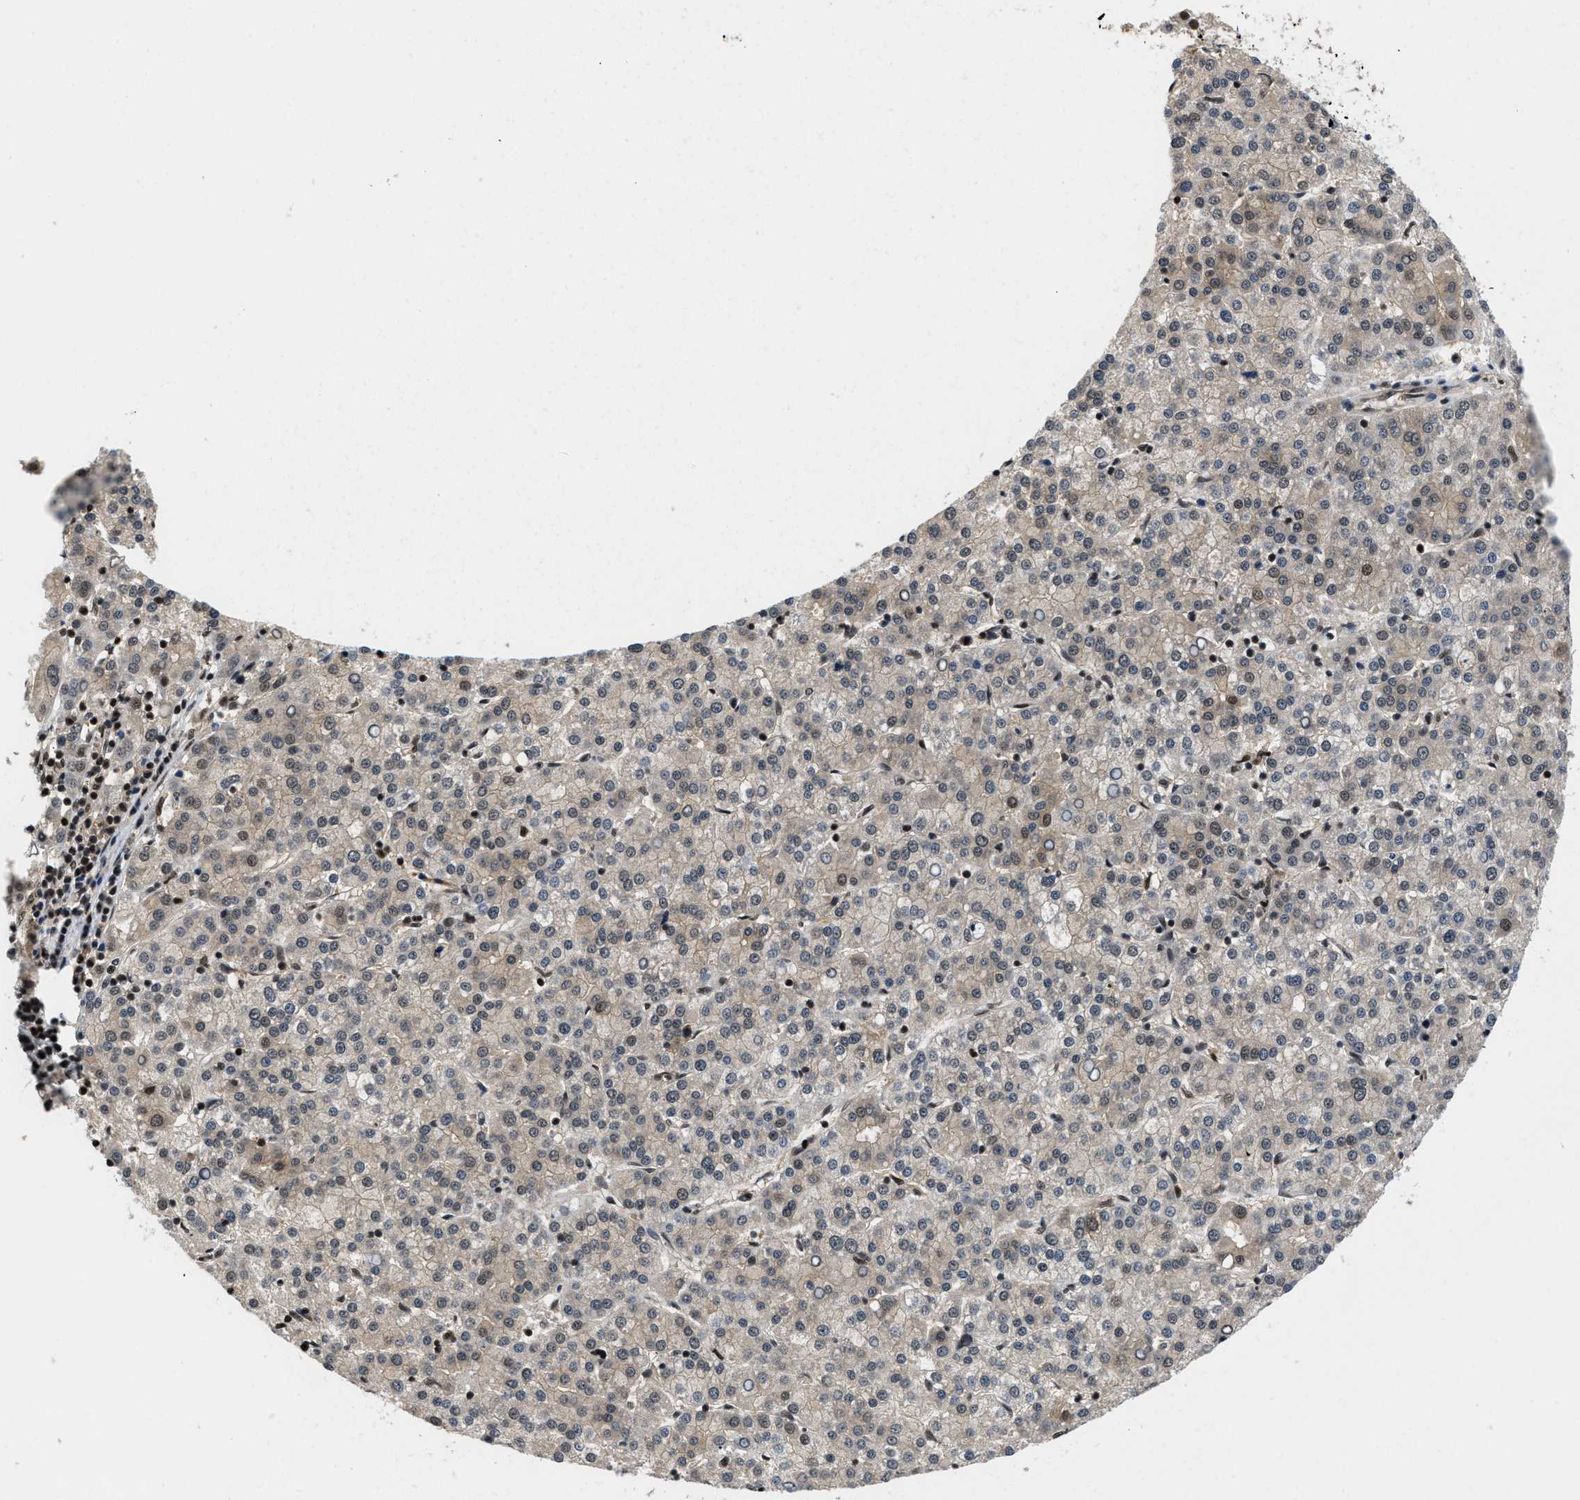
{"staining": {"intensity": "moderate", "quantity": "25%-75%", "location": "cytoplasmic/membranous,nuclear"}, "tissue": "liver cancer", "cell_type": "Tumor cells", "image_type": "cancer", "snomed": [{"axis": "morphology", "description": "Carcinoma, Hepatocellular, NOS"}, {"axis": "topography", "description": "Liver"}], "caption": "The histopathology image displays staining of liver cancer, revealing moderate cytoplasmic/membranous and nuclear protein staining (brown color) within tumor cells.", "gene": "SAFB", "patient": {"sex": "female", "age": 58}}